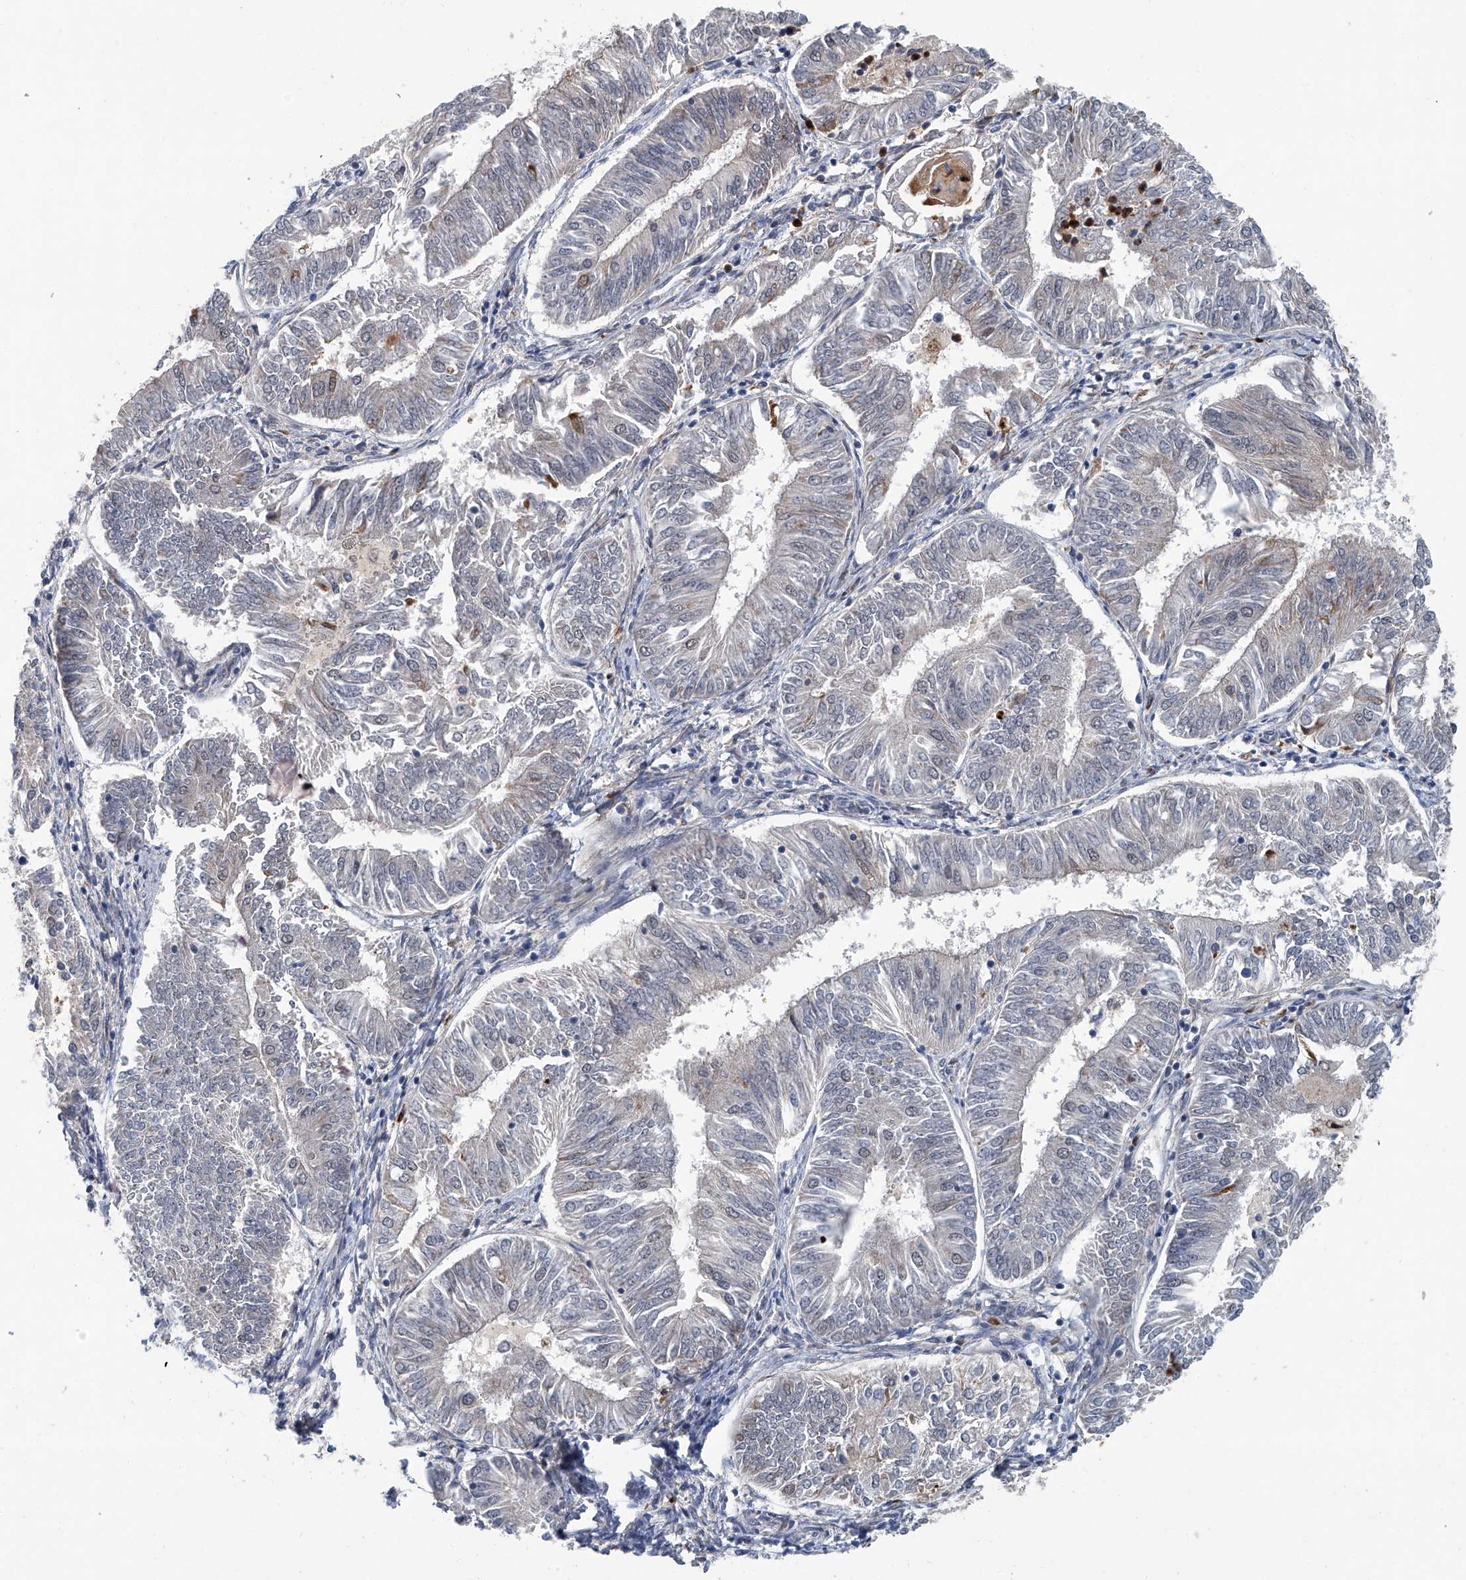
{"staining": {"intensity": "negative", "quantity": "none", "location": "none"}, "tissue": "endometrial cancer", "cell_type": "Tumor cells", "image_type": "cancer", "snomed": [{"axis": "morphology", "description": "Adenocarcinoma, NOS"}, {"axis": "topography", "description": "Endometrium"}], "caption": "Tumor cells are negative for brown protein staining in endometrial adenocarcinoma.", "gene": "AKNAD1", "patient": {"sex": "female", "age": 58}}